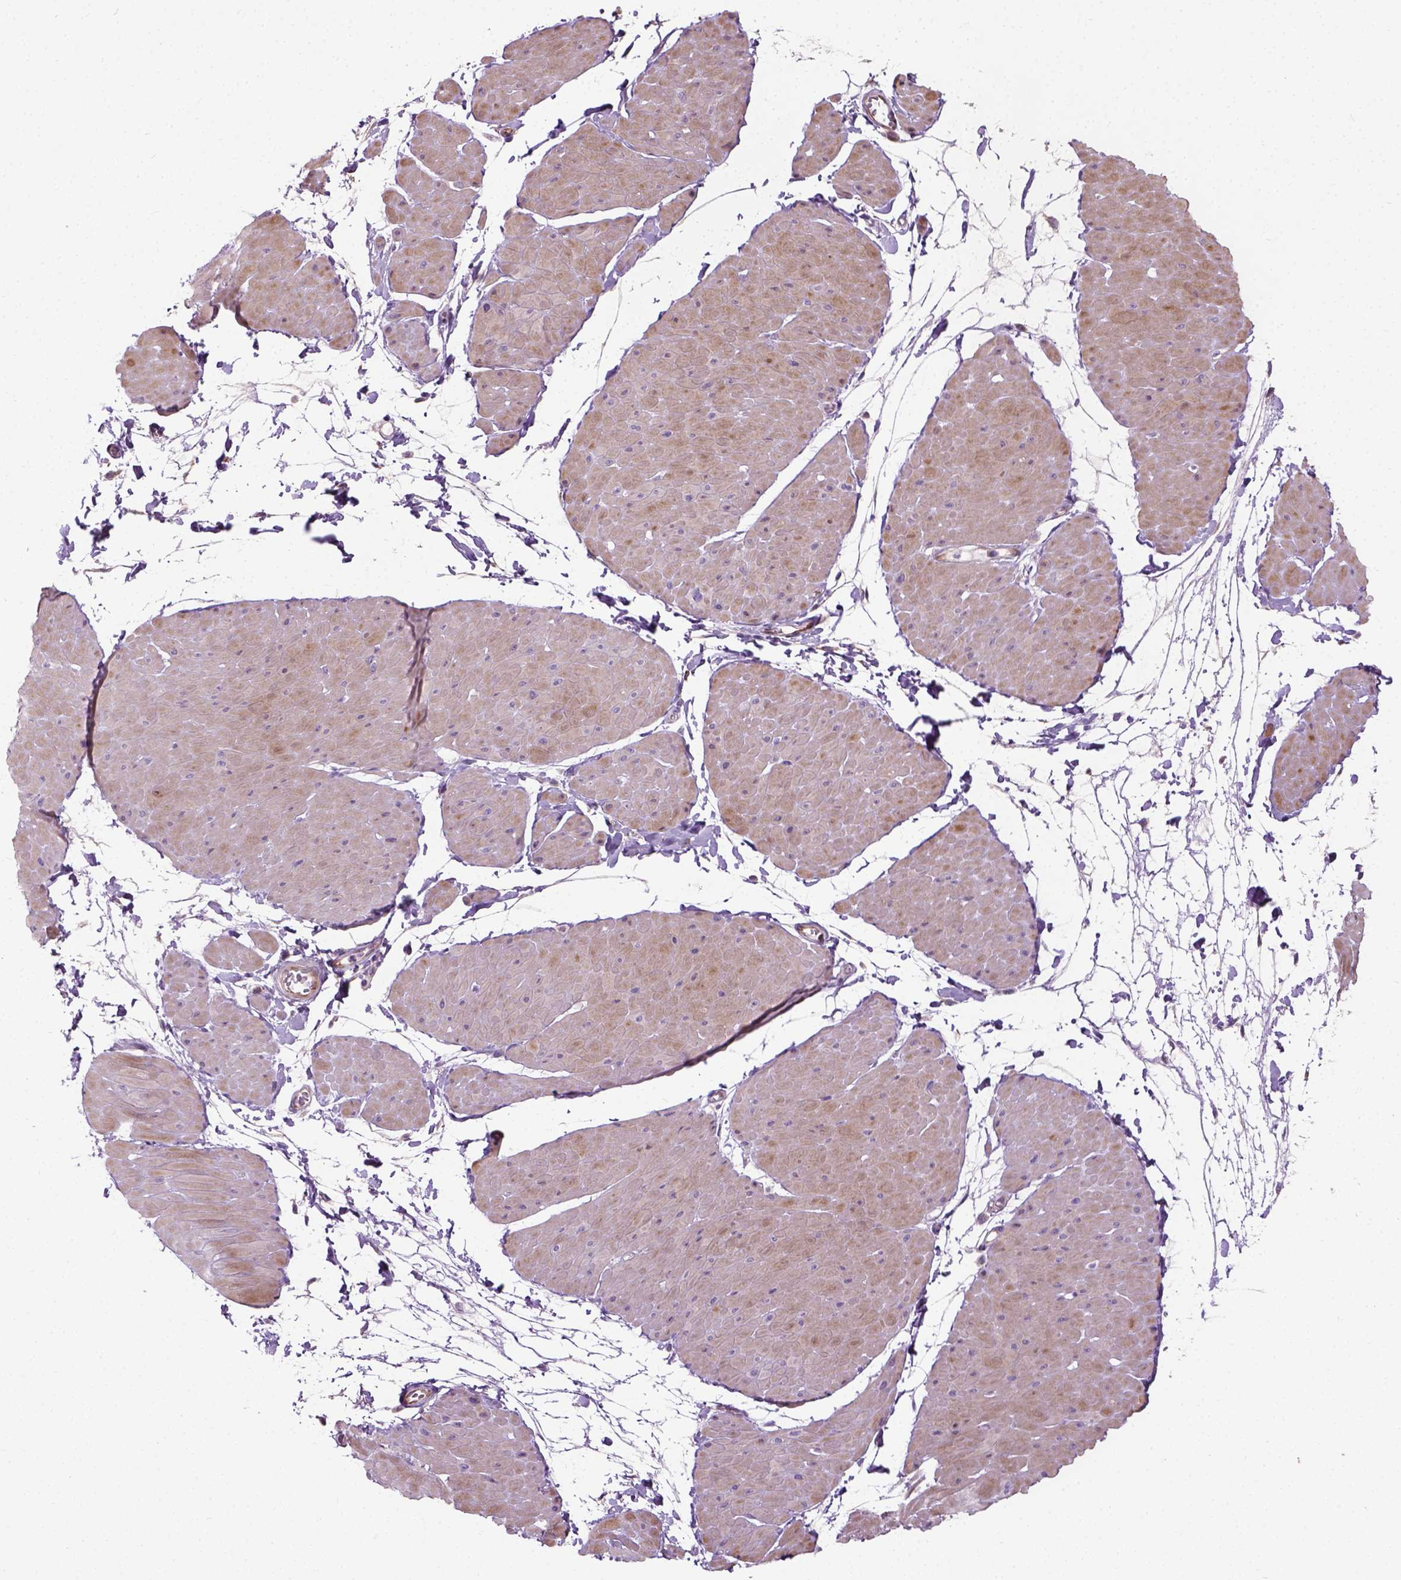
{"staining": {"intensity": "weak", "quantity": ">75%", "location": "cytoplasmic/membranous"}, "tissue": "adipose tissue", "cell_type": "Adipocytes", "image_type": "normal", "snomed": [{"axis": "morphology", "description": "Normal tissue, NOS"}, {"axis": "topography", "description": "Smooth muscle"}, {"axis": "topography", "description": "Peripheral nerve tissue"}], "caption": "Benign adipose tissue shows weak cytoplasmic/membranous positivity in approximately >75% of adipocytes.", "gene": "PKP3", "patient": {"sex": "male", "age": 58}}